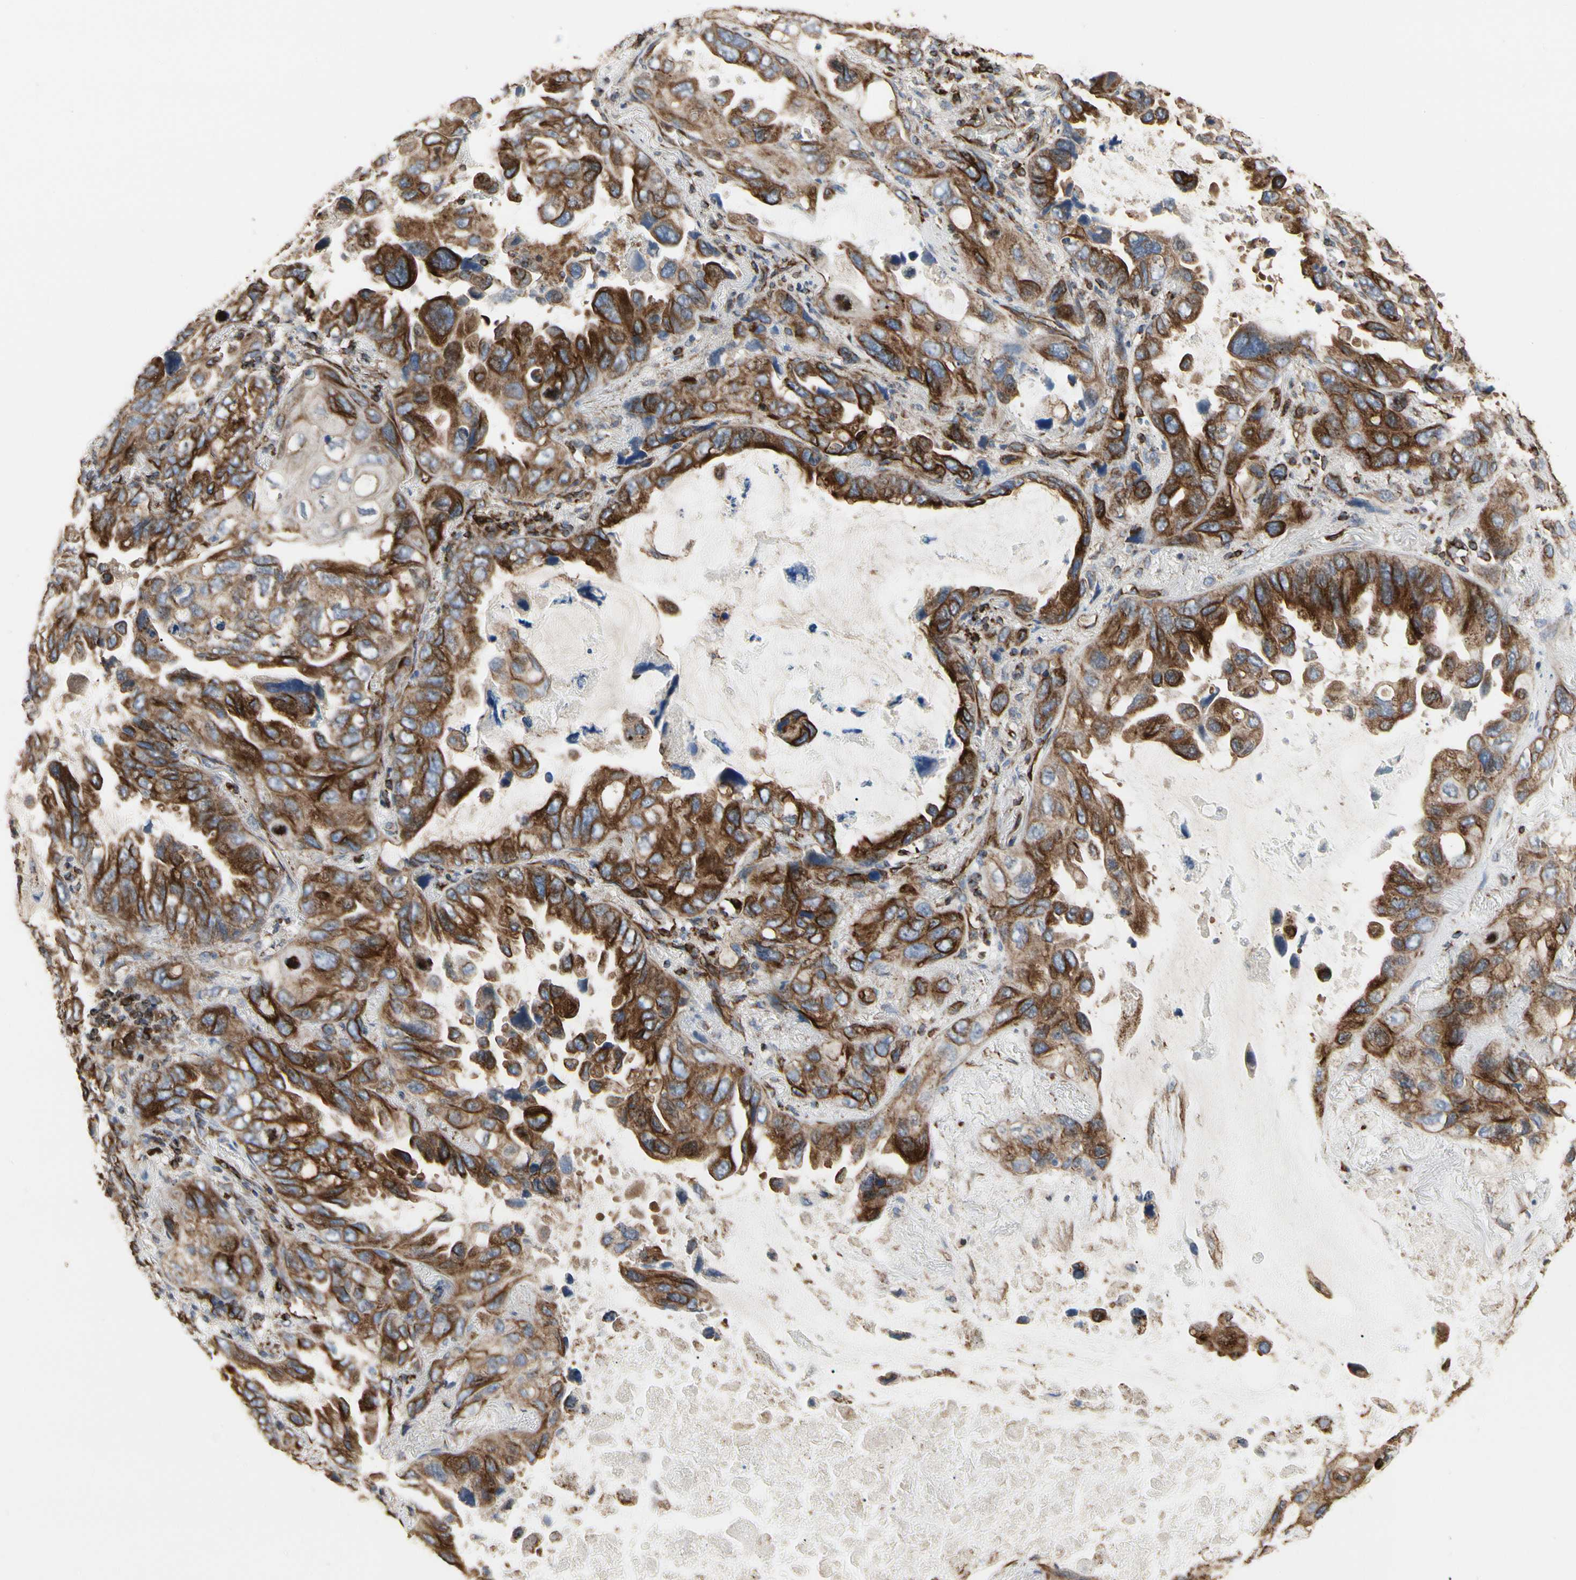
{"staining": {"intensity": "moderate", "quantity": "<25%", "location": "cytoplasmic/membranous"}, "tissue": "lung cancer", "cell_type": "Tumor cells", "image_type": "cancer", "snomed": [{"axis": "morphology", "description": "Squamous cell carcinoma, NOS"}, {"axis": "topography", "description": "Lung"}], "caption": "Tumor cells display low levels of moderate cytoplasmic/membranous expression in about <25% of cells in human lung cancer.", "gene": "TUBA1A", "patient": {"sex": "female", "age": 73}}